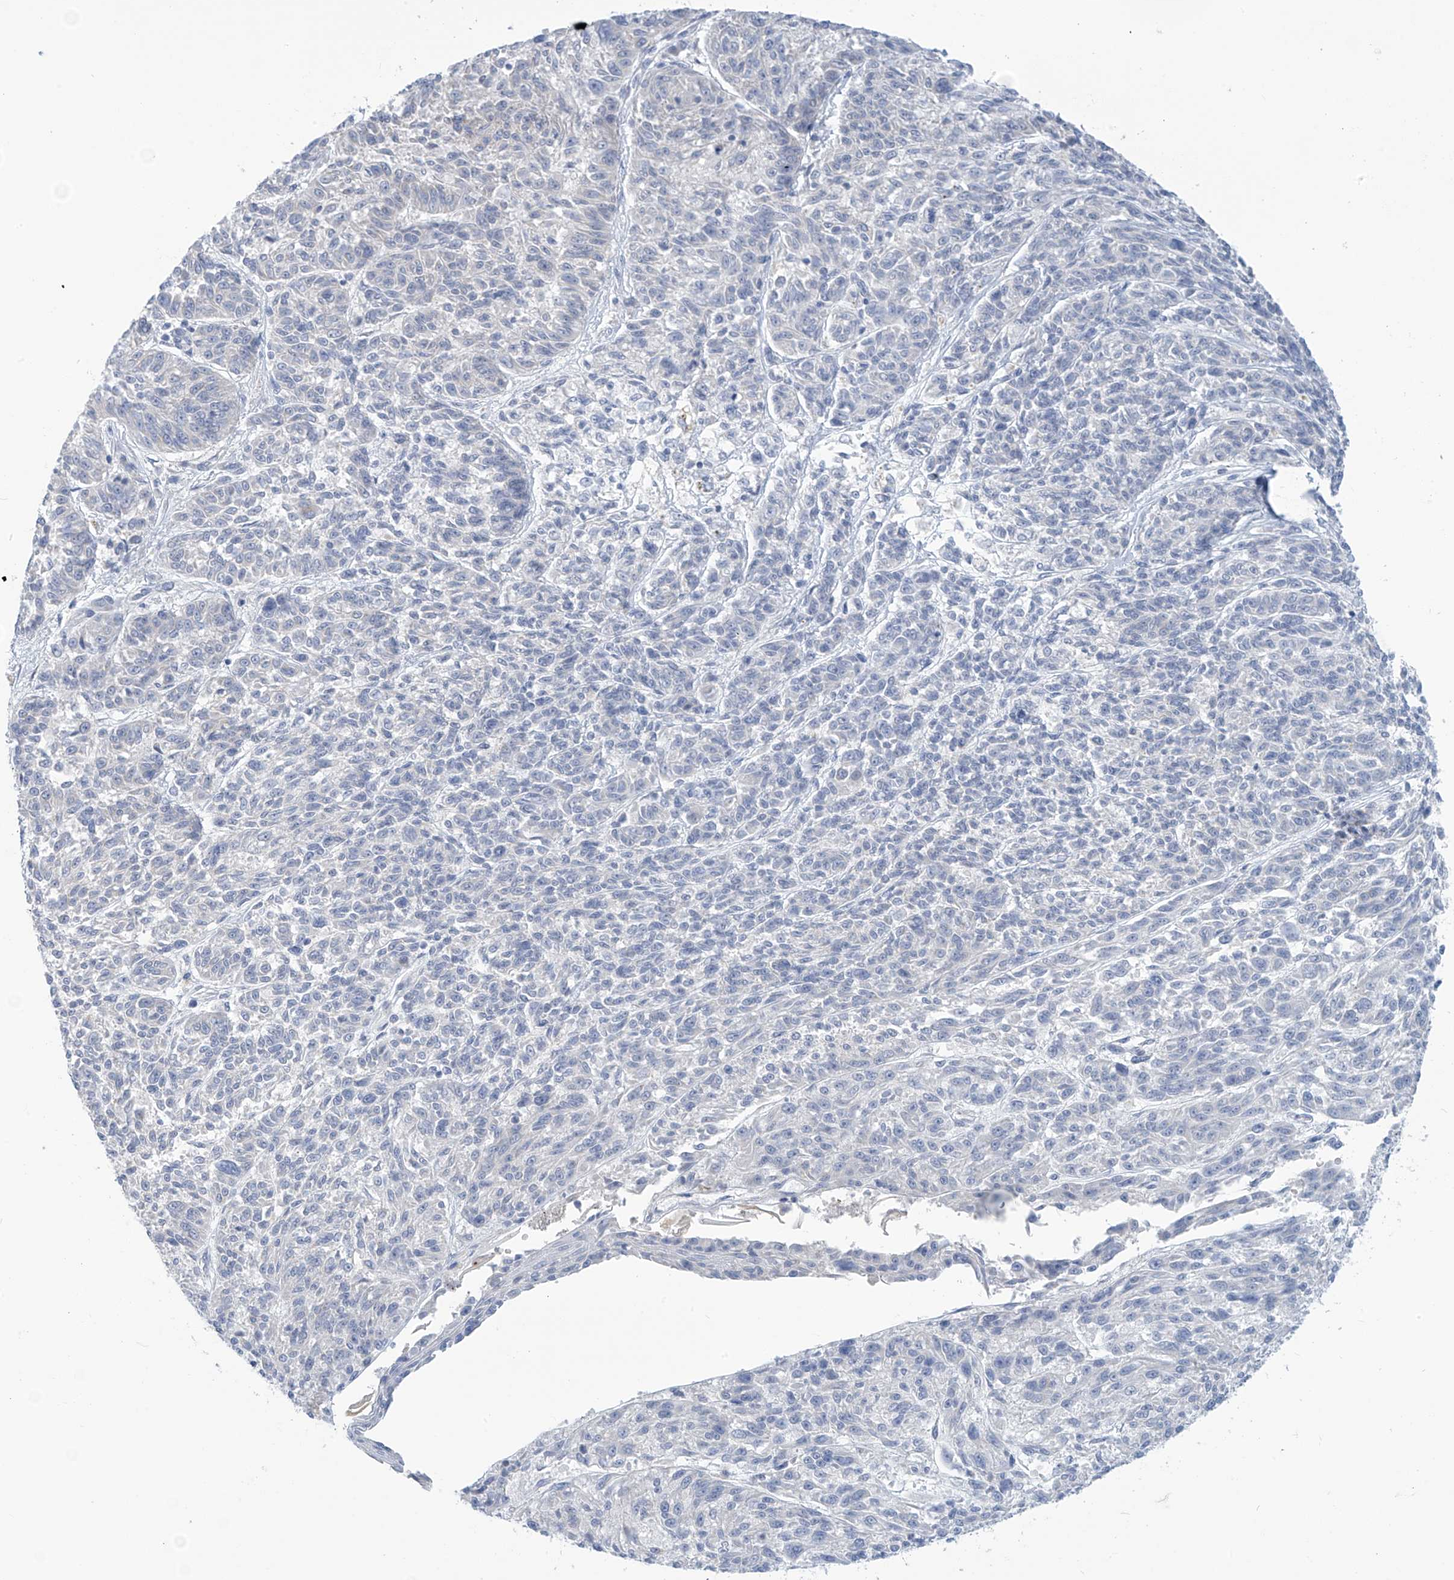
{"staining": {"intensity": "negative", "quantity": "none", "location": "none"}, "tissue": "melanoma", "cell_type": "Tumor cells", "image_type": "cancer", "snomed": [{"axis": "morphology", "description": "Malignant melanoma, NOS"}, {"axis": "topography", "description": "Skin"}], "caption": "Immunohistochemistry of malignant melanoma shows no positivity in tumor cells.", "gene": "SLC6A12", "patient": {"sex": "male", "age": 53}}